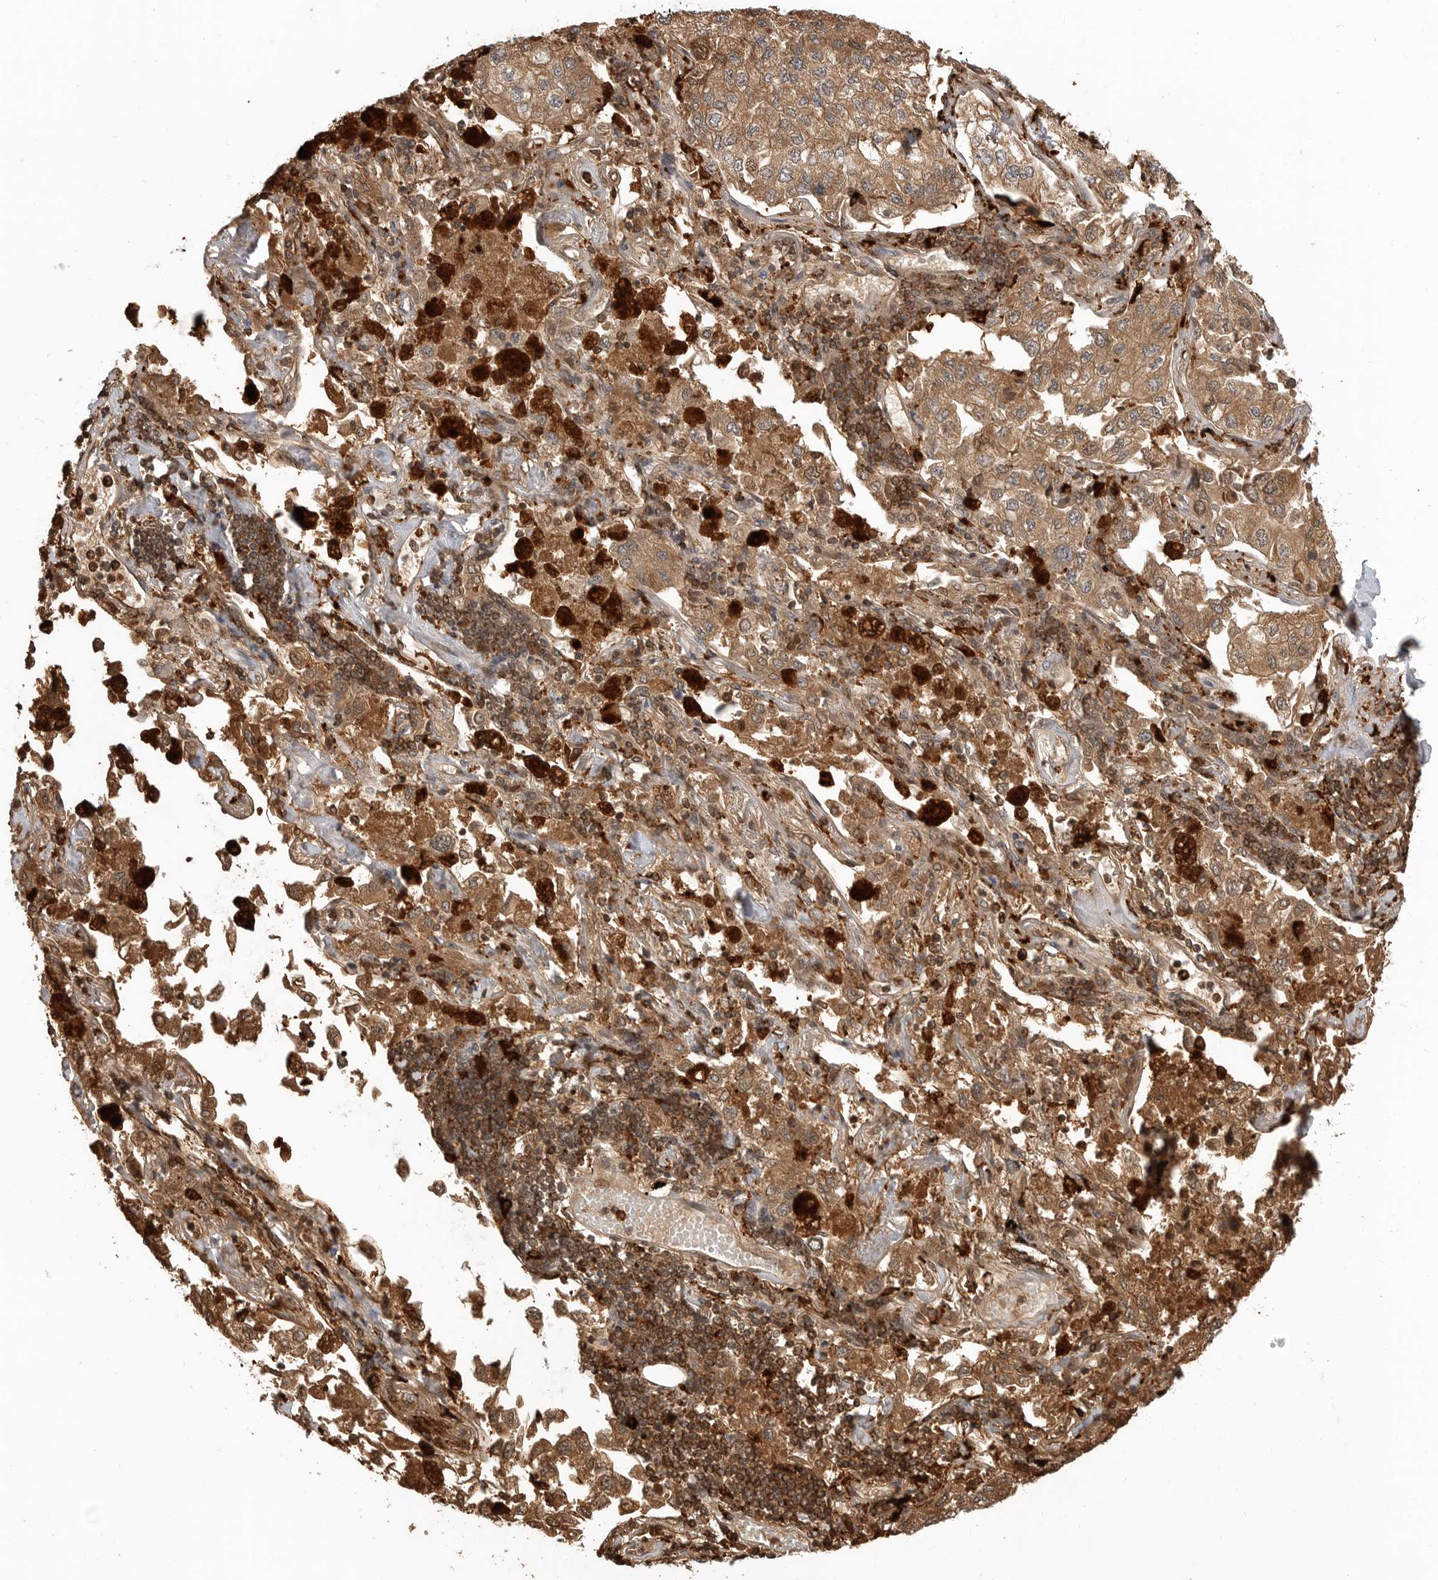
{"staining": {"intensity": "moderate", "quantity": "25%-75%", "location": "cytoplasmic/membranous"}, "tissue": "lung cancer", "cell_type": "Tumor cells", "image_type": "cancer", "snomed": [{"axis": "morphology", "description": "Adenocarcinoma, NOS"}, {"axis": "topography", "description": "Lung"}], "caption": "A high-resolution histopathology image shows IHC staining of lung cancer, which reveals moderate cytoplasmic/membranous staining in approximately 25%-75% of tumor cells.", "gene": "IFI30", "patient": {"sex": "male", "age": 63}}